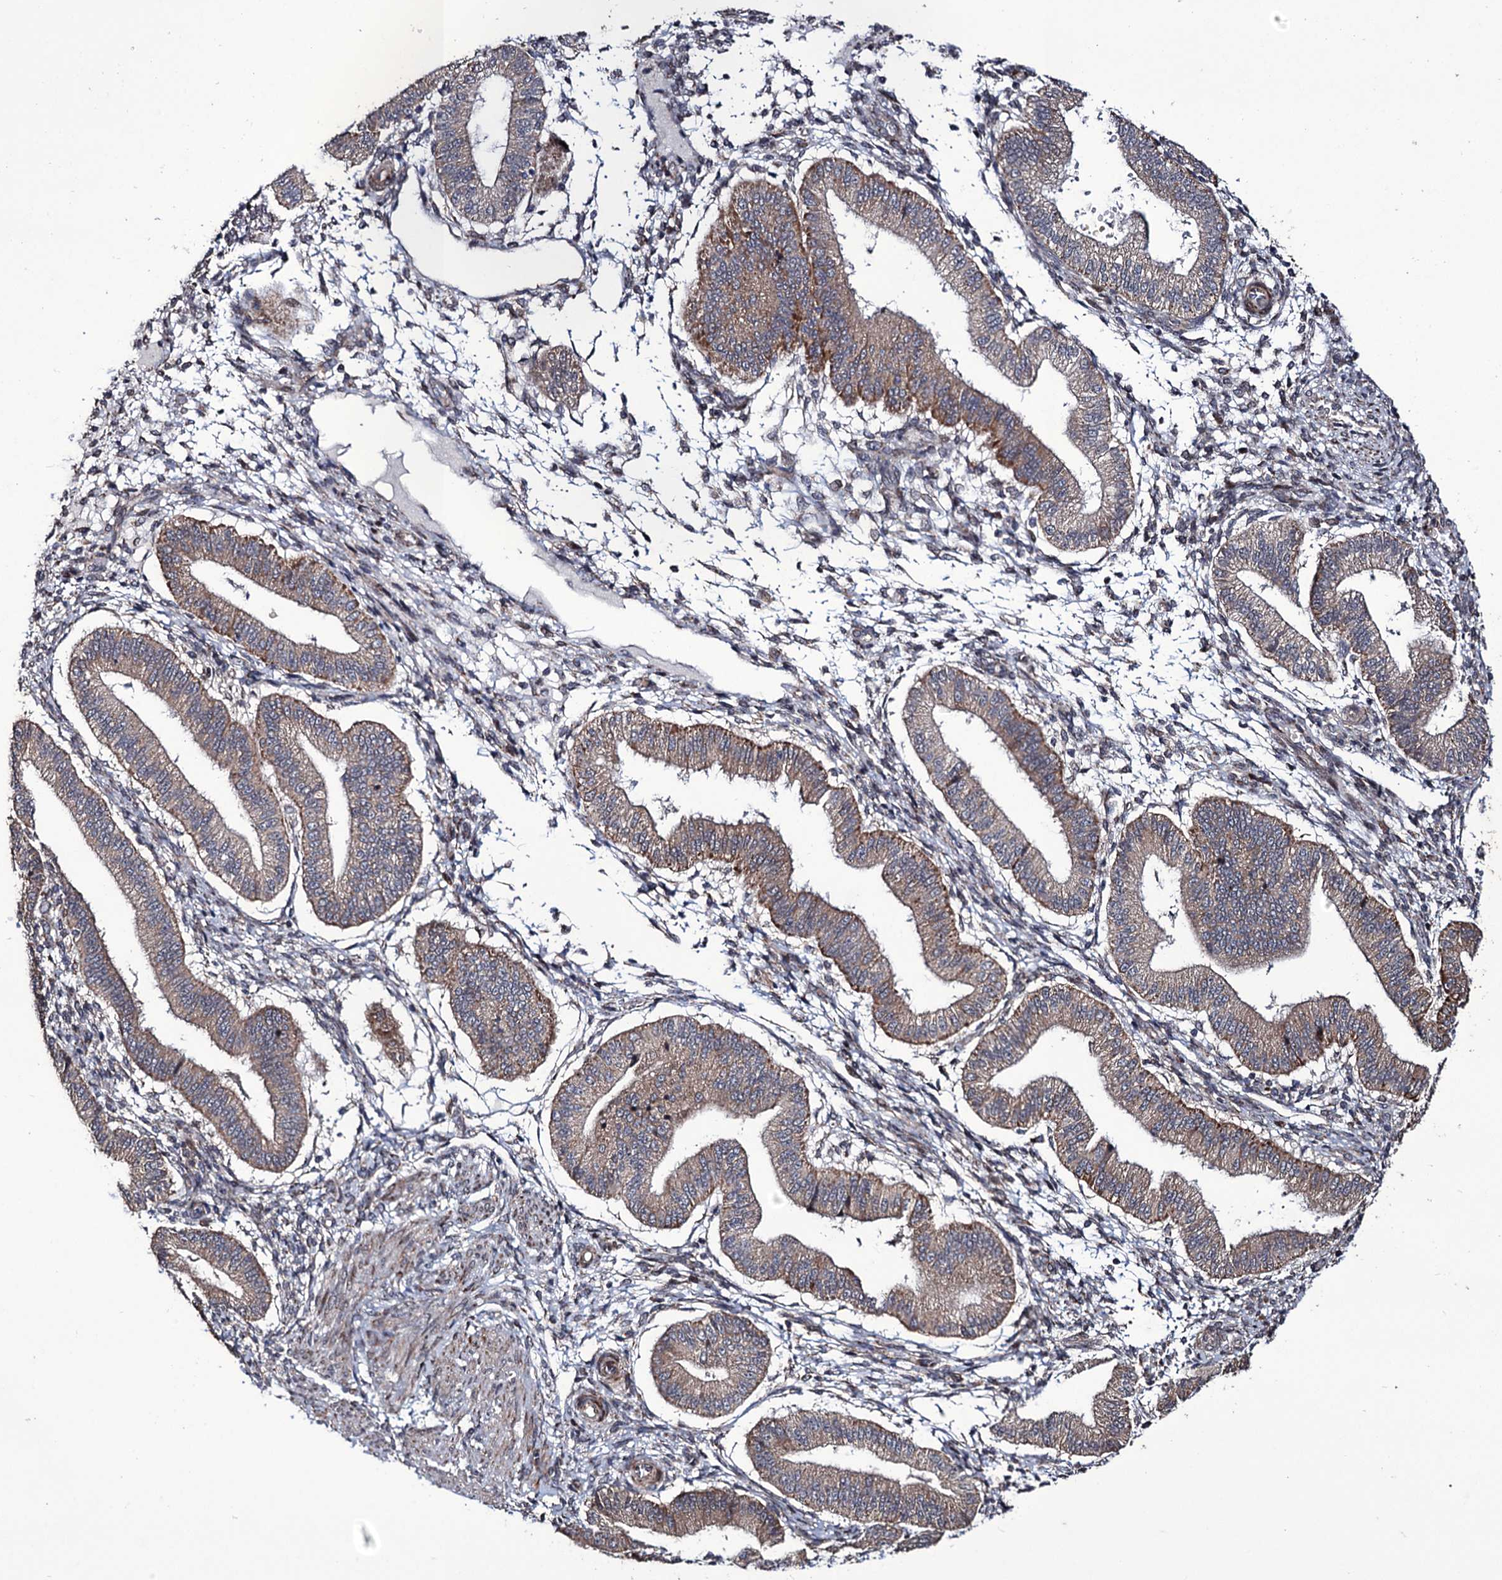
{"staining": {"intensity": "negative", "quantity": "none", "location": "none"}, "tissue": "endometrium", "cell_type": "Cells in endometrial stroma", "image_type": "normal", "snomed": [{"axis": "morphology", "description": "Normal tissue, NOS"}, {"axis": "topography", "description": "Endometrium"}], "caption": "Immunohistochemistry (IHC) of benign endometrium exhibits no expression in cells in endometrial stroma.", "gene": "TUBGCP5", "patient": {"sex": "female", "age": 39}}